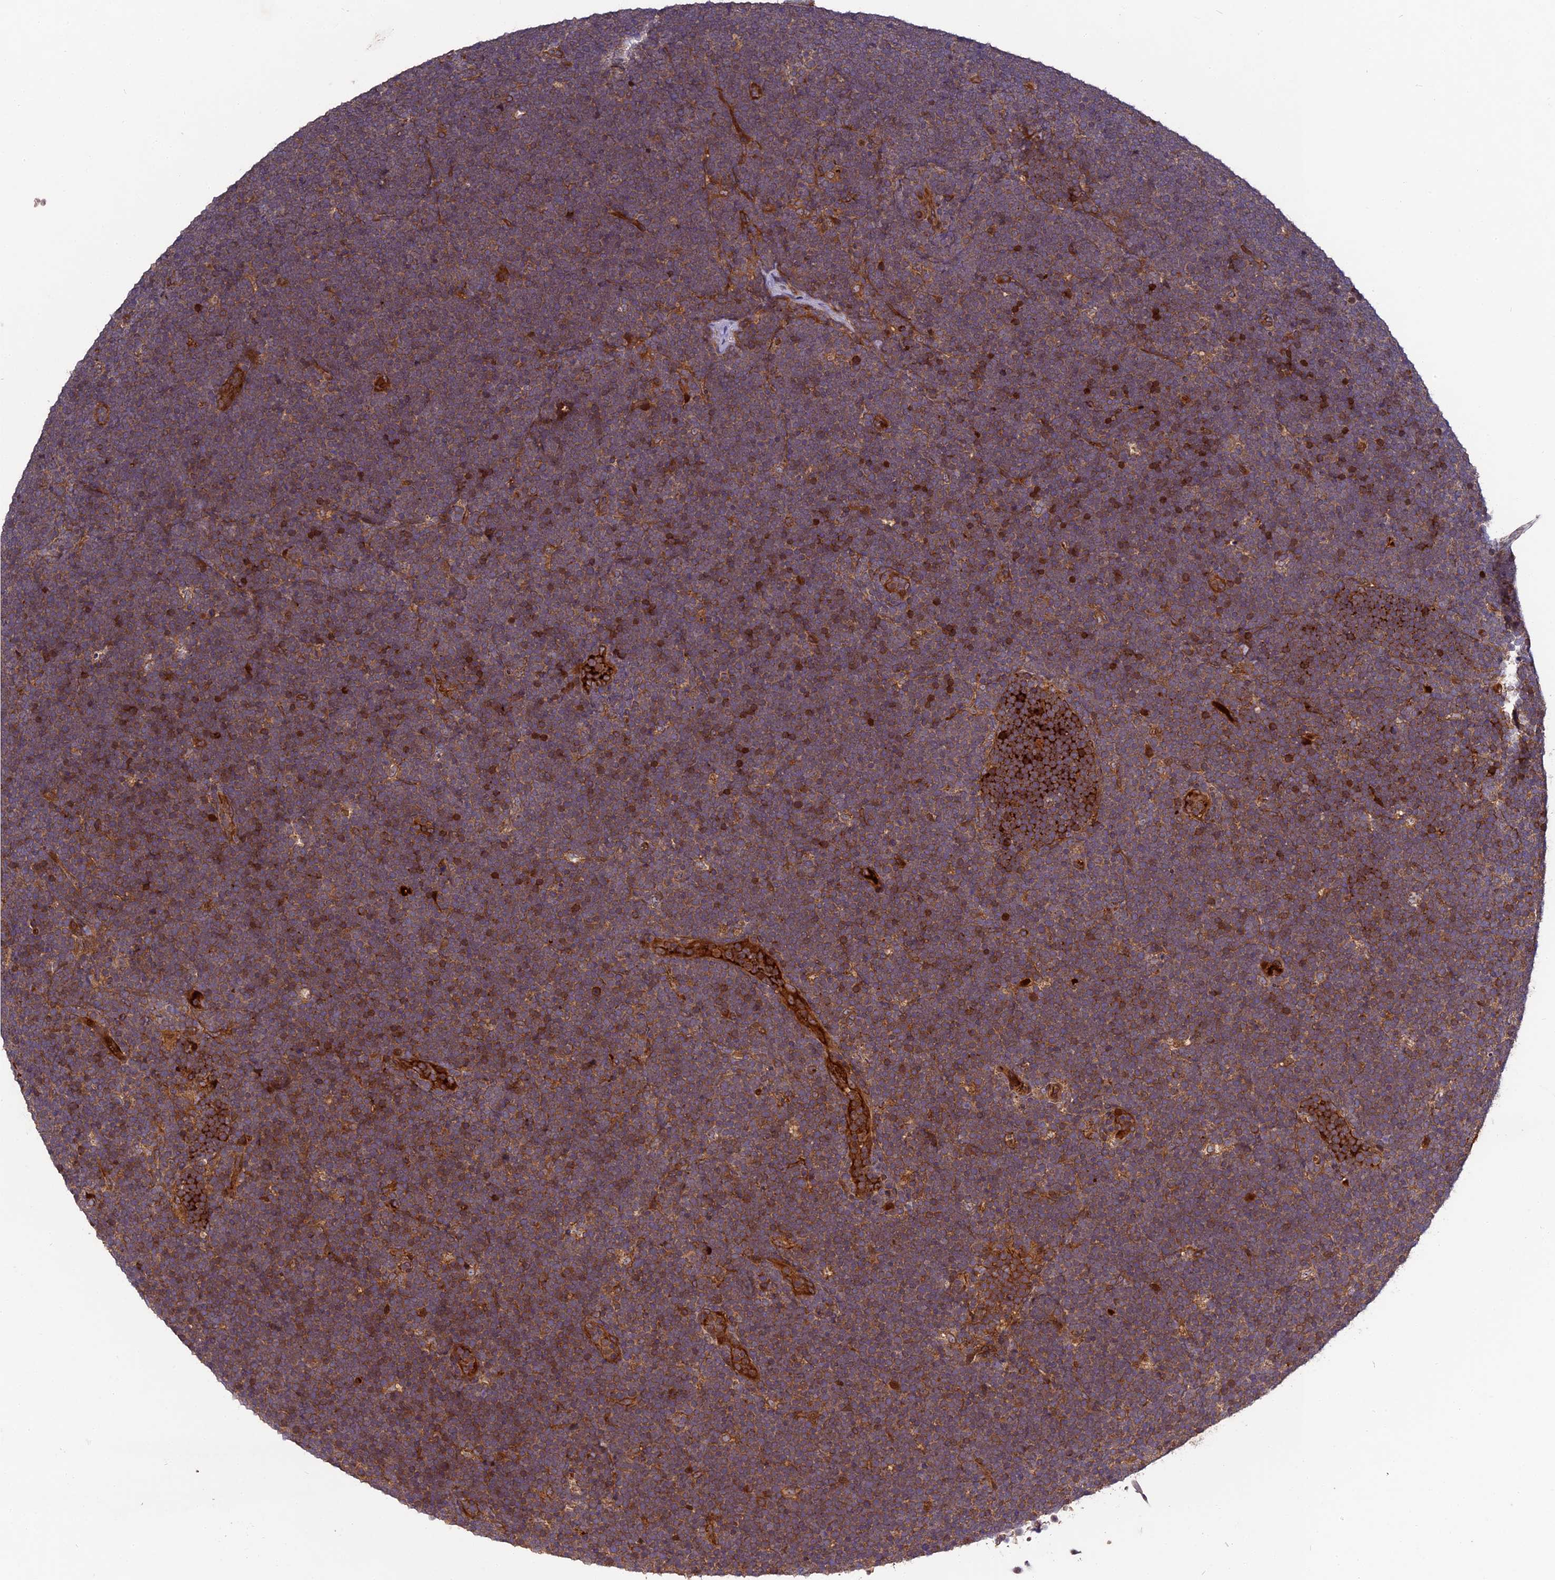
{"staining": {"intensity": "moderate", "quantity": ">75%", "location": "cytoplasmic/membranous"}, "tissue": "lymphoma", "cell_type": "Tumor cells", "image_type": "cancer", "snomed": [{"axis": "morphology", "description": "Malignant lymphoma, non-Hodgkin's type, High grade"}, {"axis": "topography", "description": "Lymph node"}], "caption": "Human lymphoma stained with a protein marker exhibits moderate staining in tumor cells.", "gene": "TMUB2", "patient": {"sex": "male", "age": 13}}